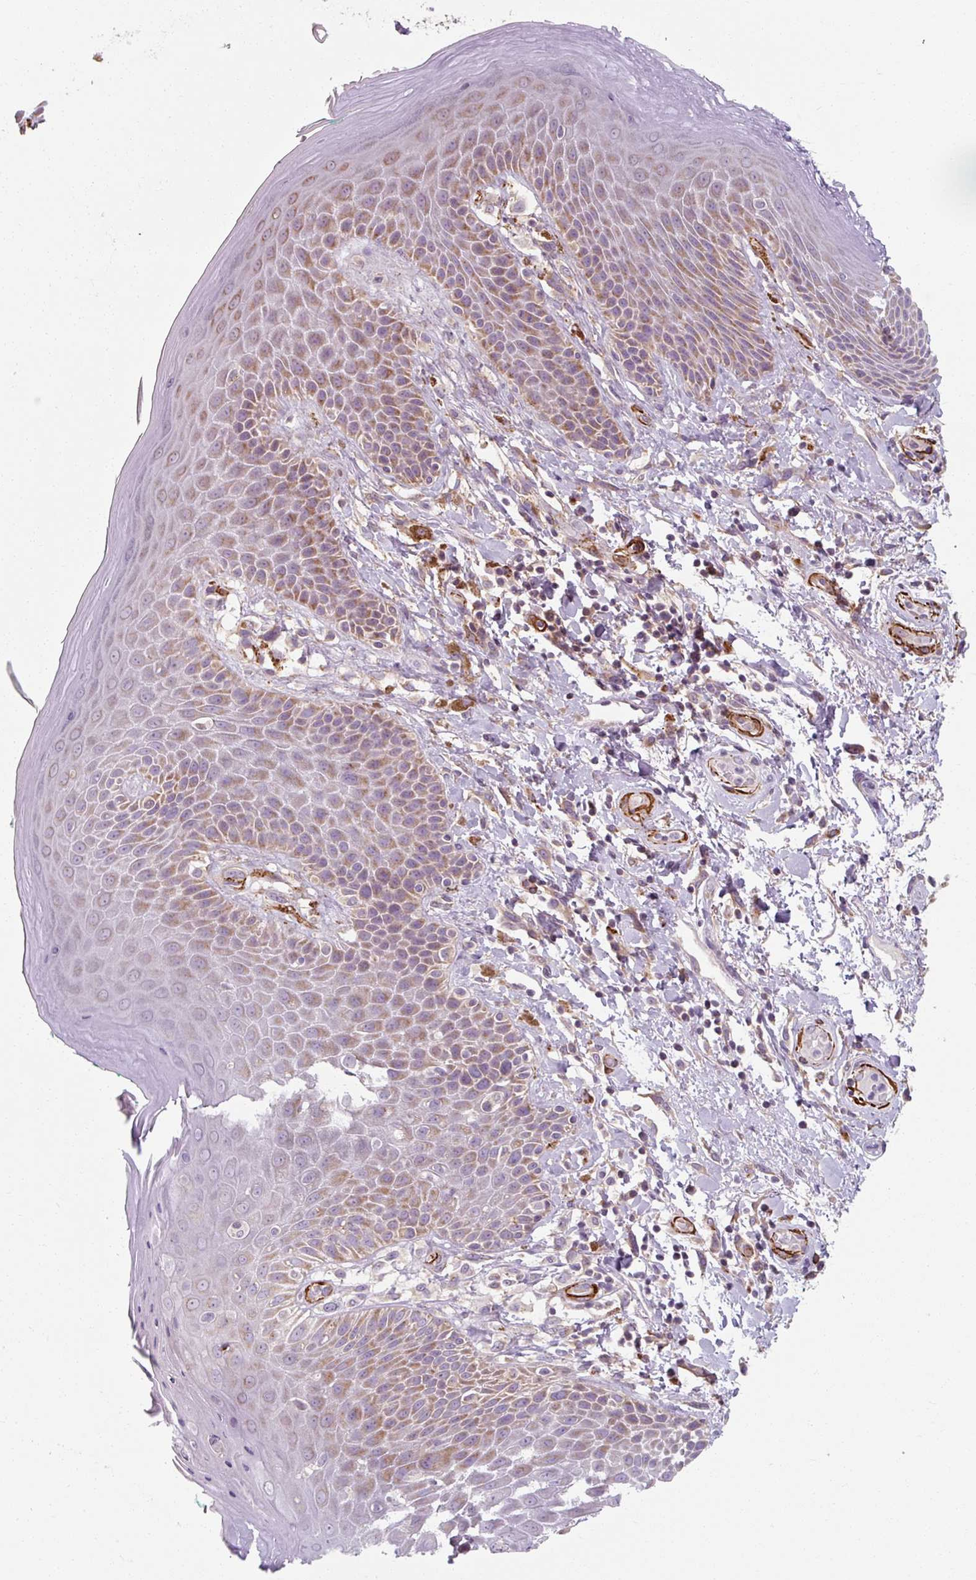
{"staining": {"intensity": "moderate", "quantity": "25%-75%", "location": "cytoplasmic/membranous"}, "tissue": "skin", "cell_type": "Epidermal cells", "image_type": "normal", "snomed": [{"axis": "morphology", "description": "Normal tissue, NOS"}, {"axis": "topography", "description": "Peripheral nerve tissue"}], "caption": "This micrograph displays immunohistochemistry staining of normal skin, with medium moderate cytoplasmic/membranous positivity in approximately 25%-75% of epidermal cells.", "gene": "MRPS5", "patient": {"sex": "male", "age": 51}}